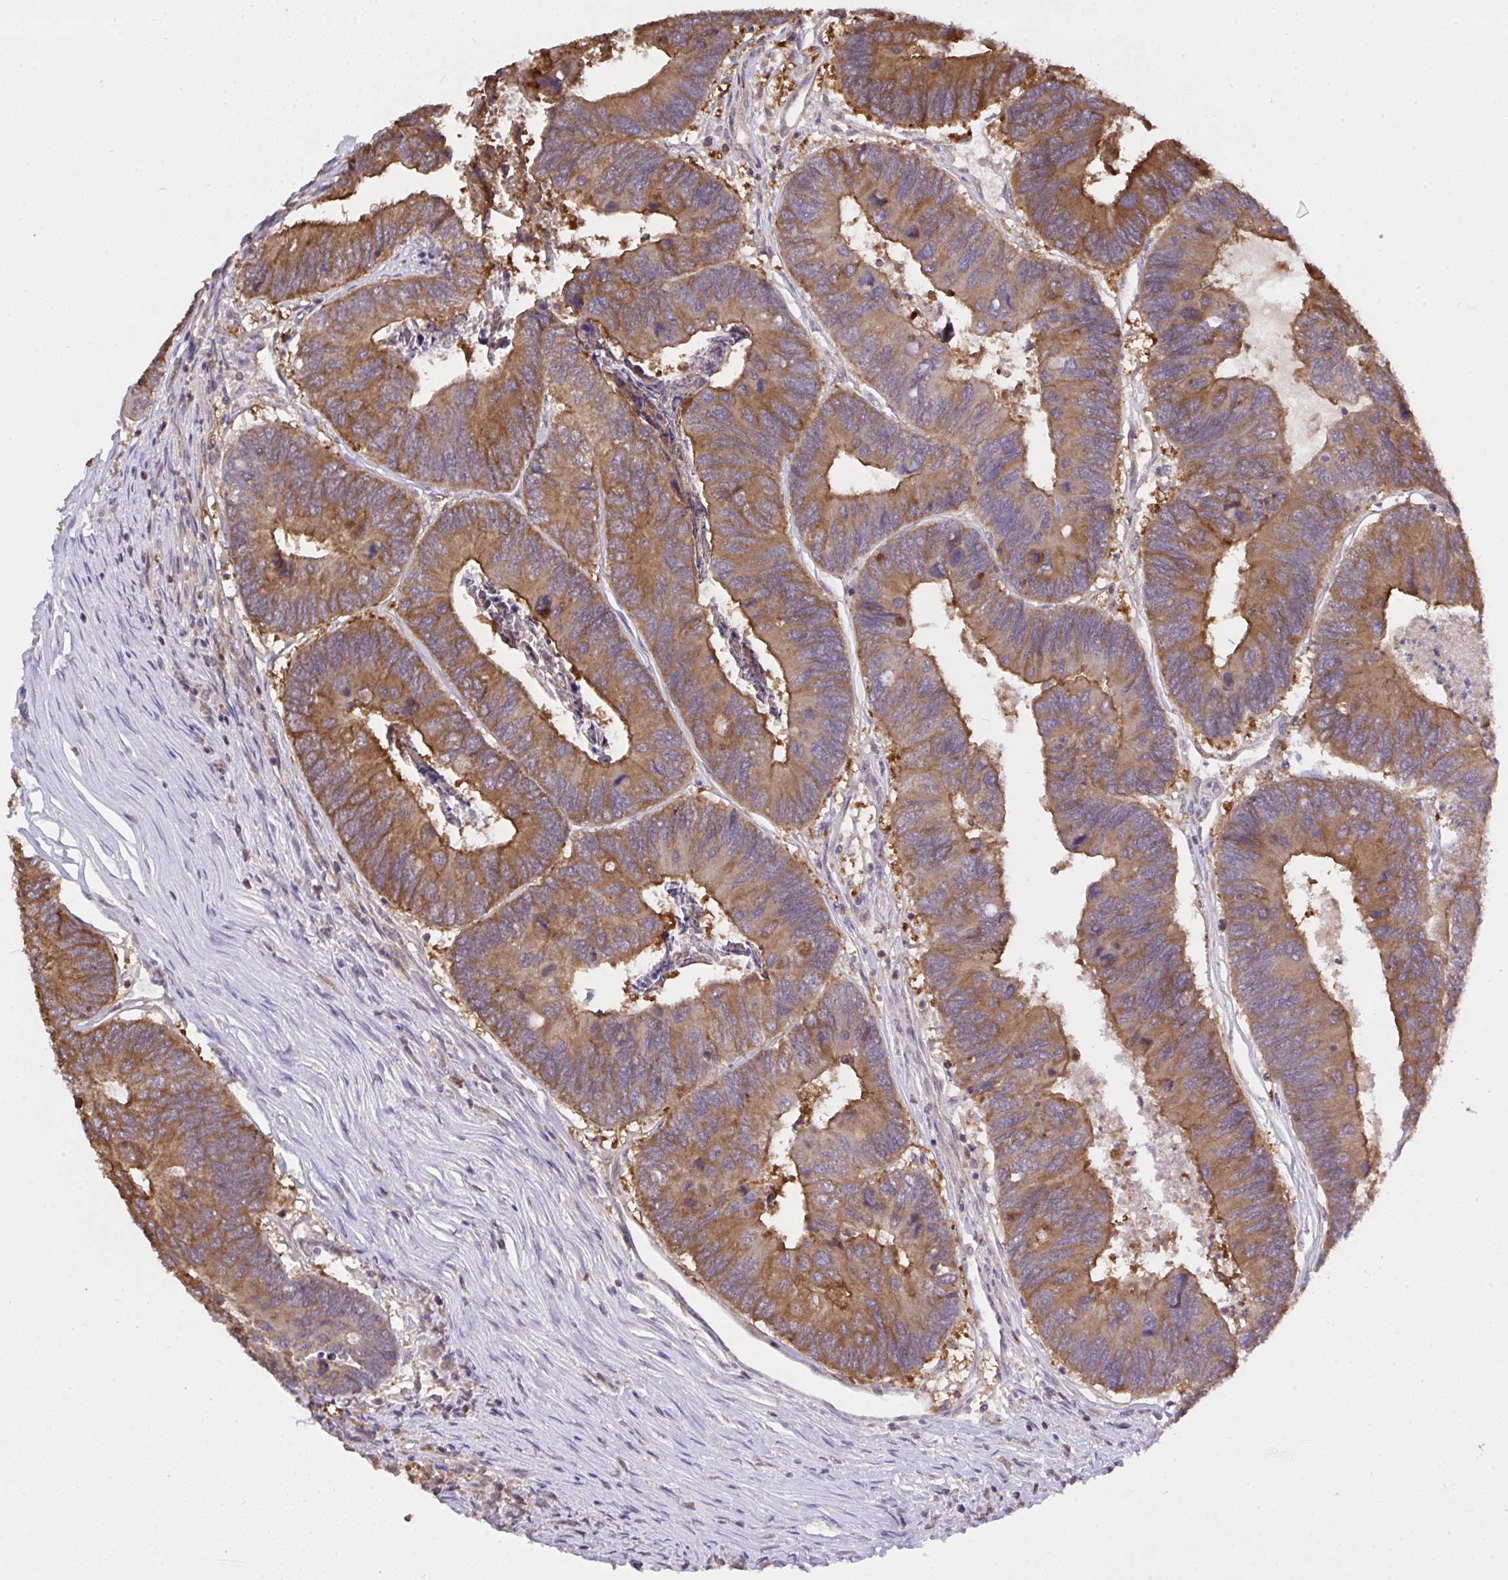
{"staining": {"intensity": "moderate", "quantity": ">75%", "location": "cytoplasmic/membranous"}, "tissue": "colorectal cancer", "cell_type": "Tumor cells", "image_type": "cancer", "snomed": [{"axis": "morphology", "description": "Adenocarcinoma, NOS"}, {"axis": "topography", "description": "Colon"}], "caption": "Immunohistochemical staining of human colorectal adenocarcinoma displays medium levels of moderate cytoplasmic/membranous expression in about >75% of tumor cells. Using DAB (brown) and hematoxylin (blue) stains, captured at high magnification using brightfield microscopy.", "gene": "C12orf57", "patient": {"sex": "female", "age": 67}}